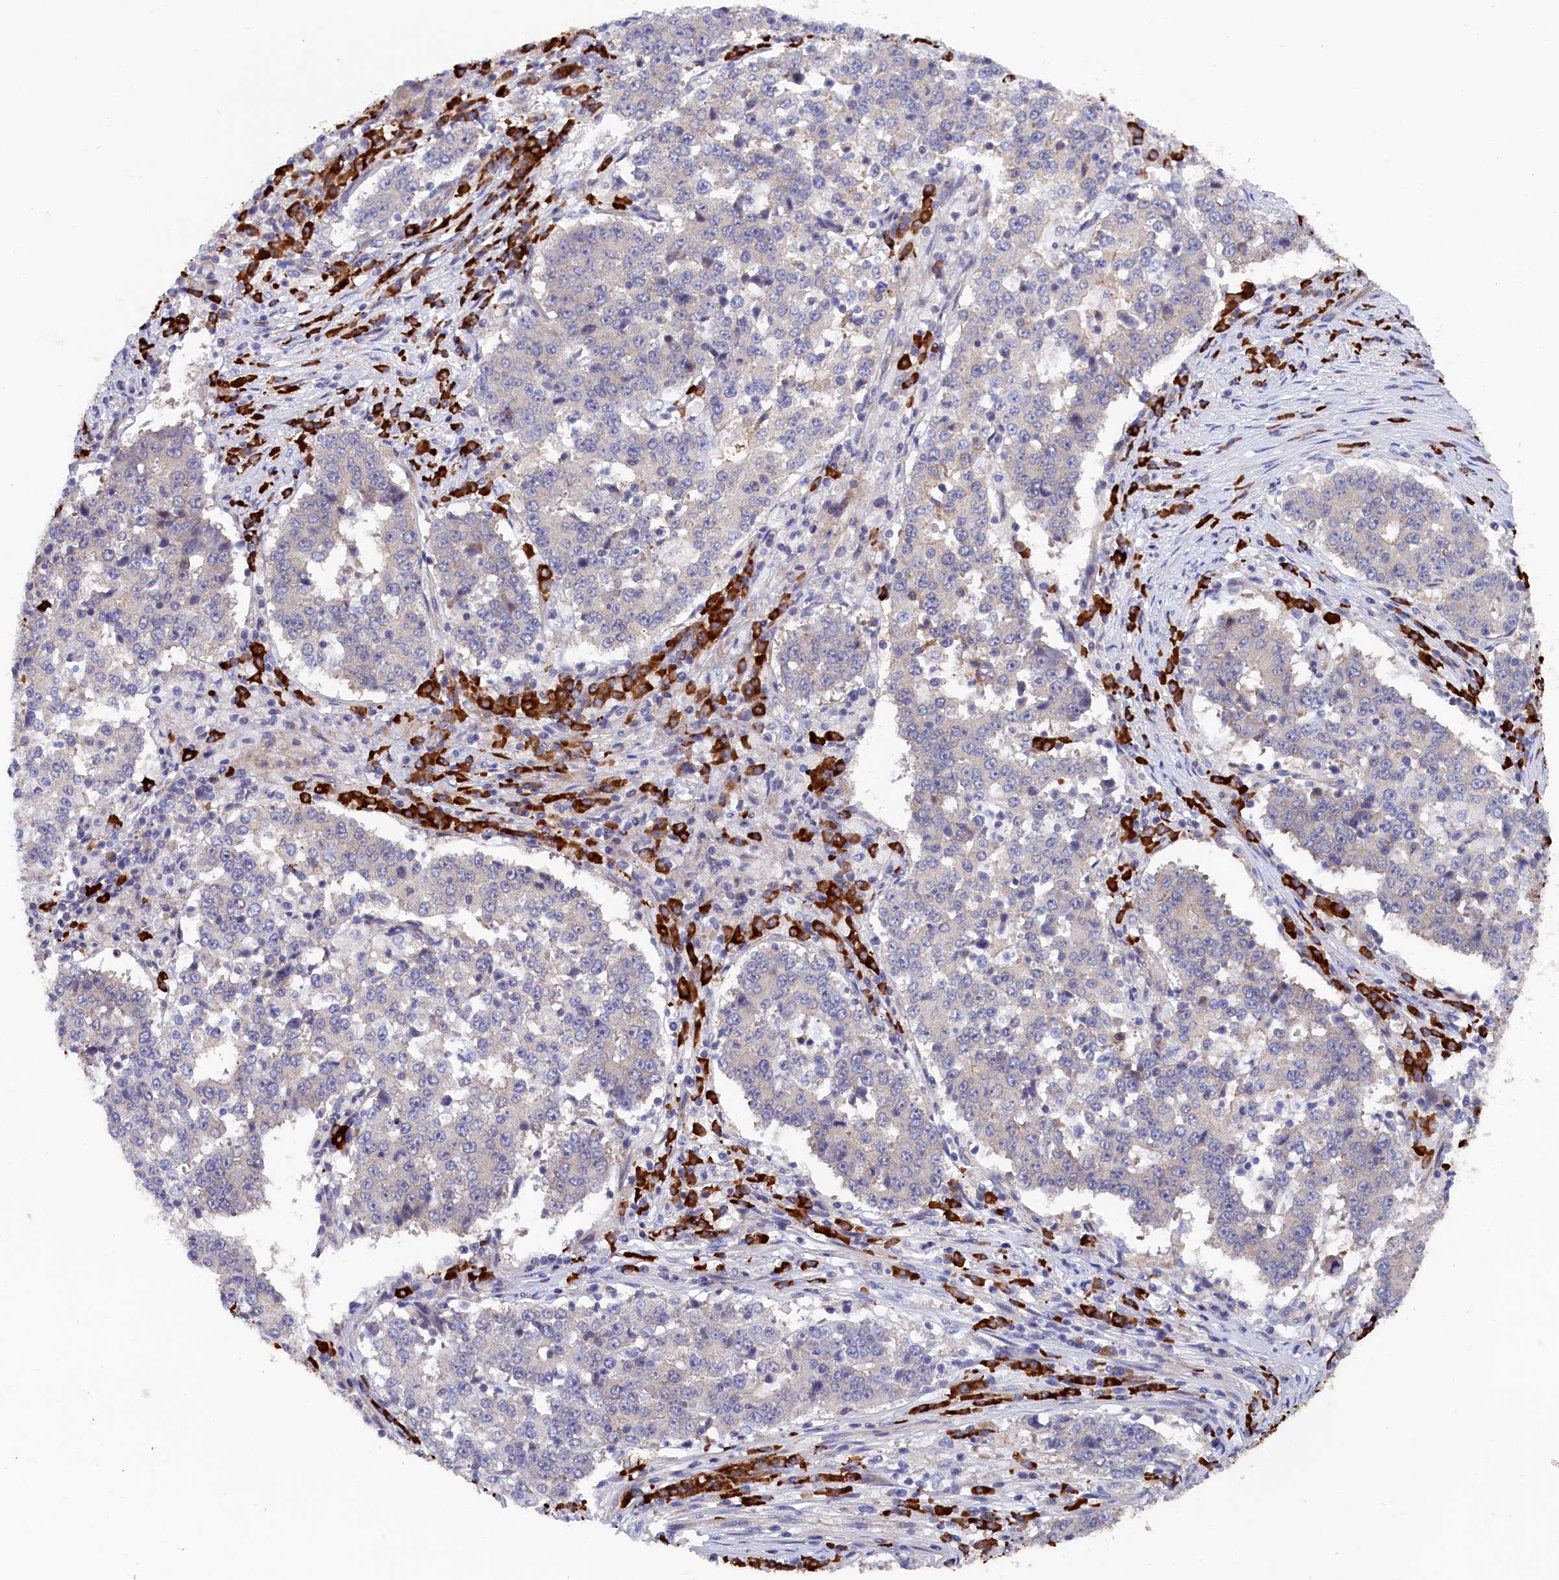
{"staining": {"intensity": "negative", "quantity": "none", "location": "none"}, "tissue": "stomach cancer", "cell_type": "Tumor cells", "image_type": "cancer", "snomed": [{"axis": "morphology", "description": "Adenocarcinoma, NOS"}, {"axis": "topography", "description": "Stomach"}], "caption": "IHC photomicrograph of neoplastic tissue: human adenocarcinoma (stomach) stained with DAB exhibits no significant protein positivity in tumor cells.", "gene": "JPT2", "patient": {"sex": "male", "age": 59}}